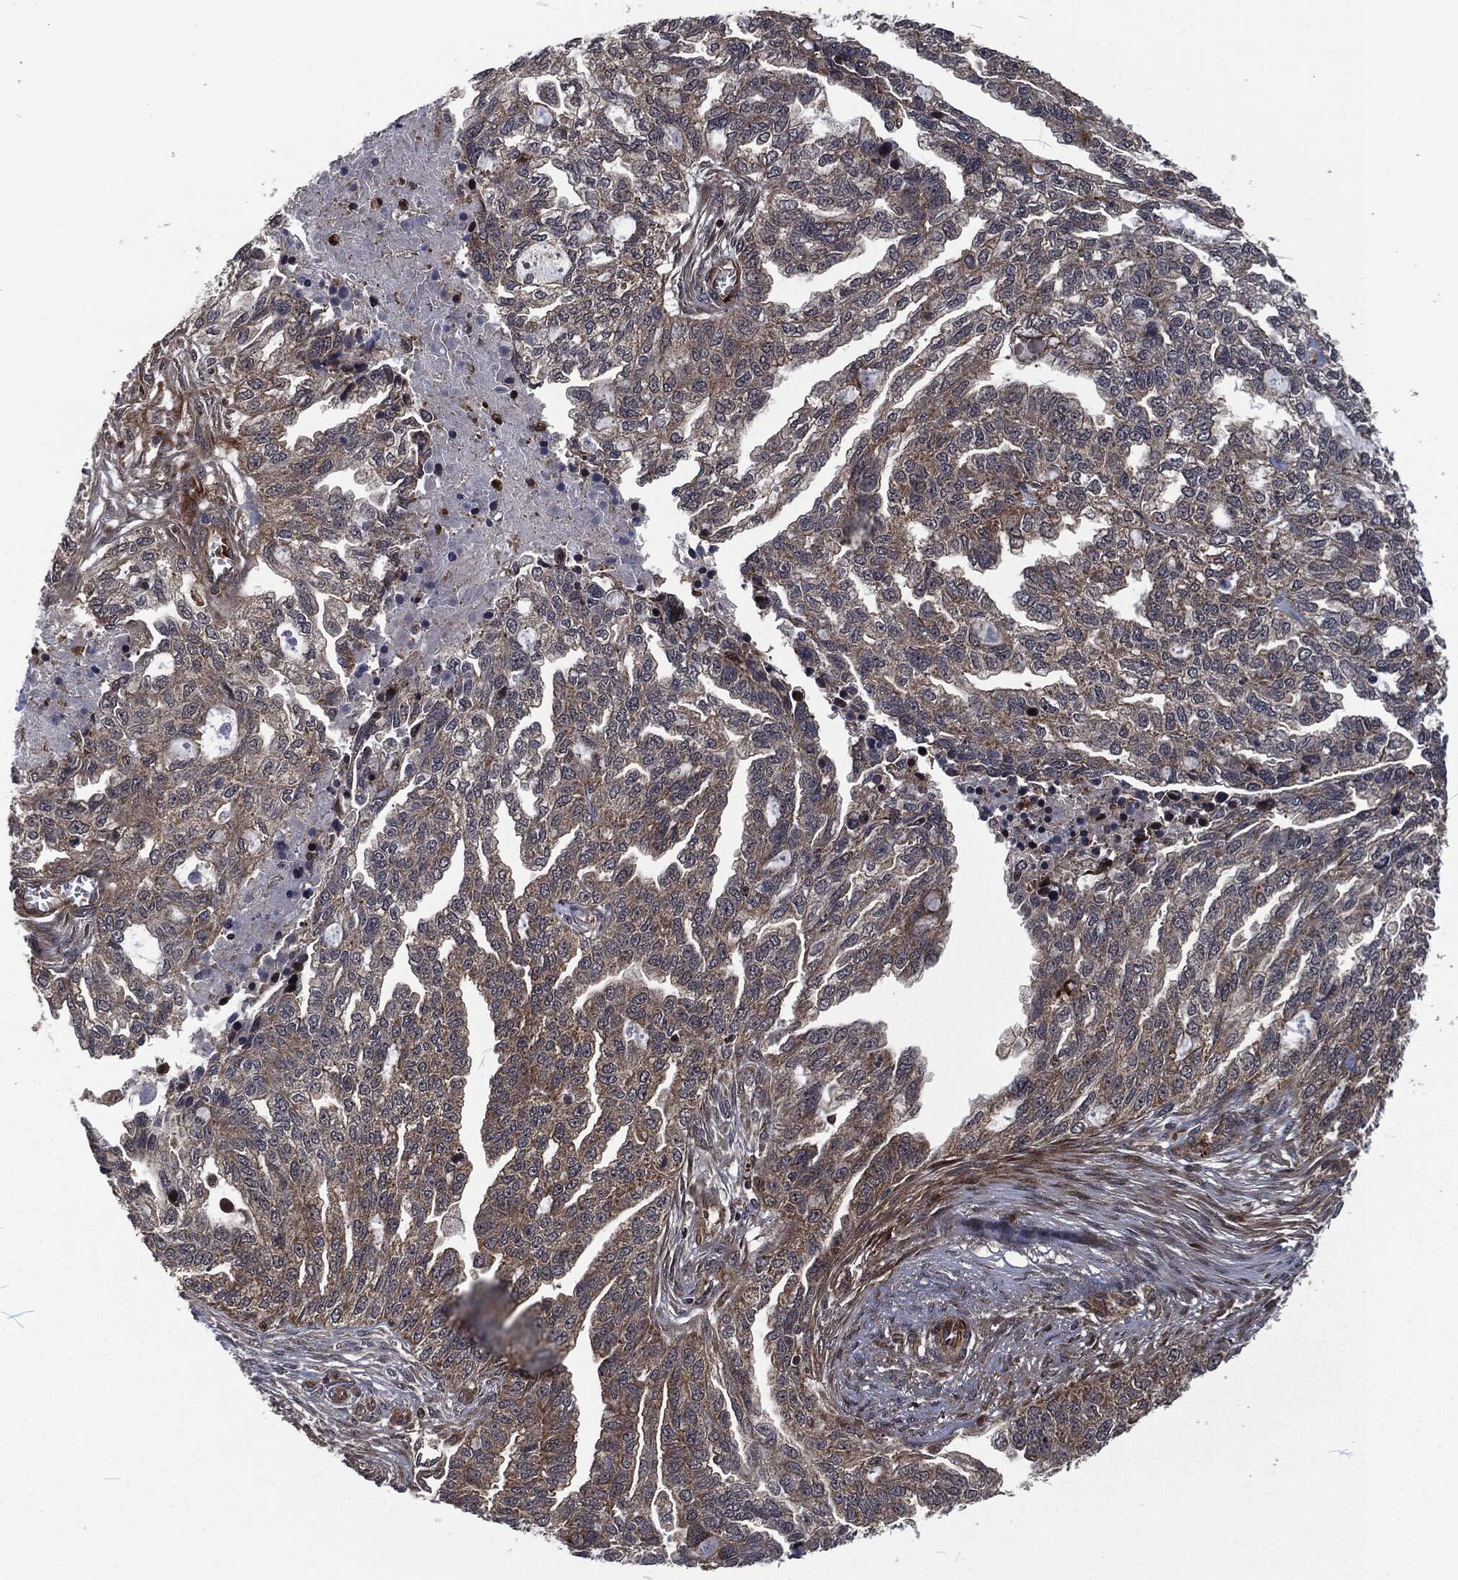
{"staining": {"intensity": "weak", "quantity": "25%-75%", "location": "cytoplasmic/membranous"}, "tissue": "ovarian cancer", "cell_type": "Tumor cells", "image_type": "cancer", "snomed": [{"axis": "morphology", "description": "Cystadenocarcinoma, serous, NOS"}, {"axis": "topography", "description": "Ovary"}], "caption": "Serous cystadenocarcinoma (ovarian) stained for a protein (brown) exhibits weak cytoplasmic/membranous positive staining in approximately 25%-75% of tumor cells.", "gene": "CMPK2", "patient": {"sex": "female", "age": 51}}